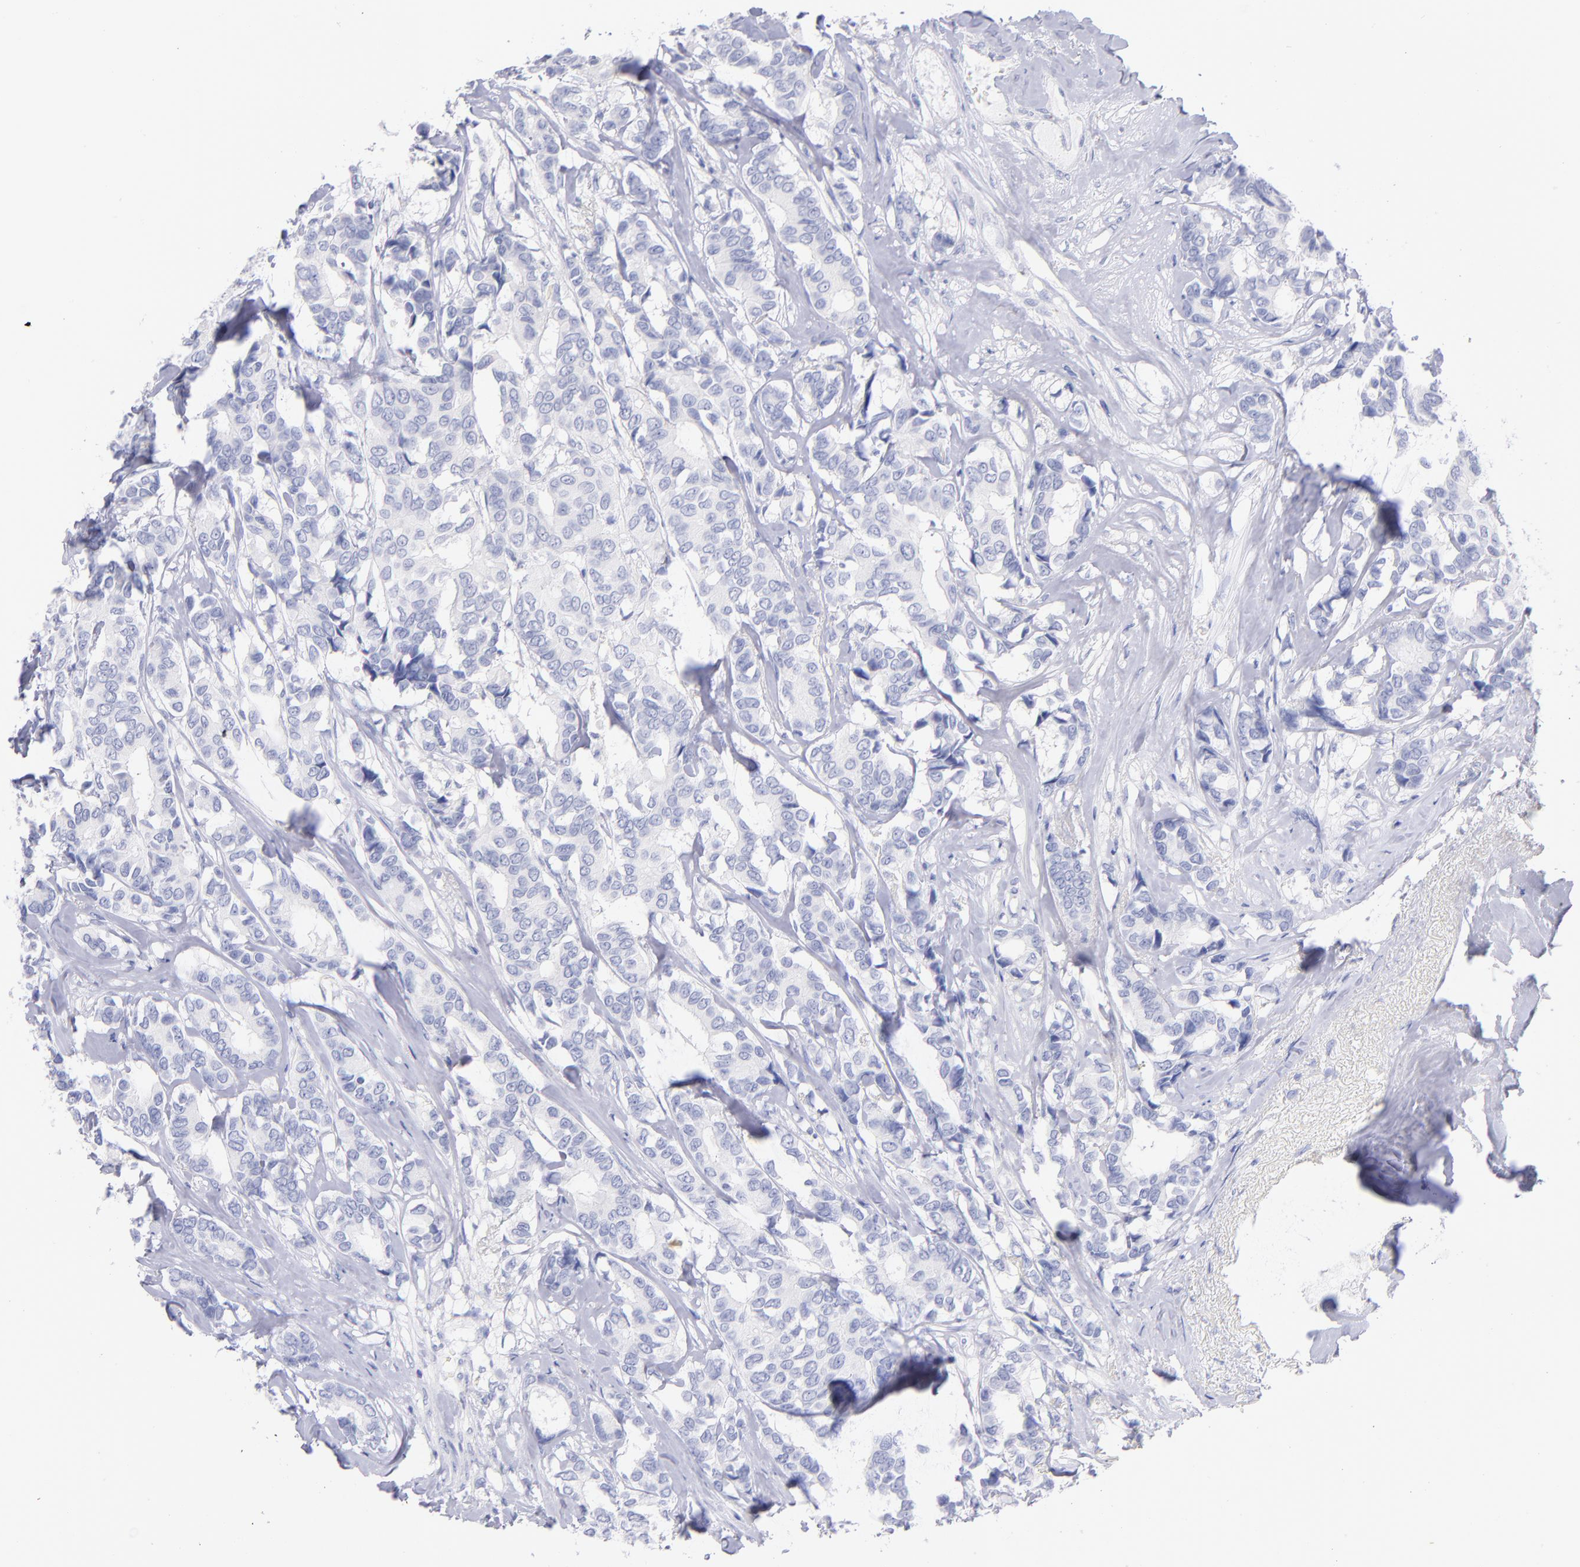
{"staining": {"intensity": "negative", "quantity": "none", "location": "none"}, "tissue": "breast cancer", "cell_type": "Tumor cells", "image_type": "cancer", "snomed": [{"axis": "morphology", "description": "Duct carcinoma"}, {"axis": "topography", "description": "Breast"}], "caption": "DAB immunohistochemical staining of invasive ductal carcinoma (breast) demonstrates no significant expression in tumor cells. The staining is performed using DAB brown chromogen with nuclei counter-stained in using hematoxylin.", "gene": "SCGN", "patient": {"sex": "female", "age": 87}}